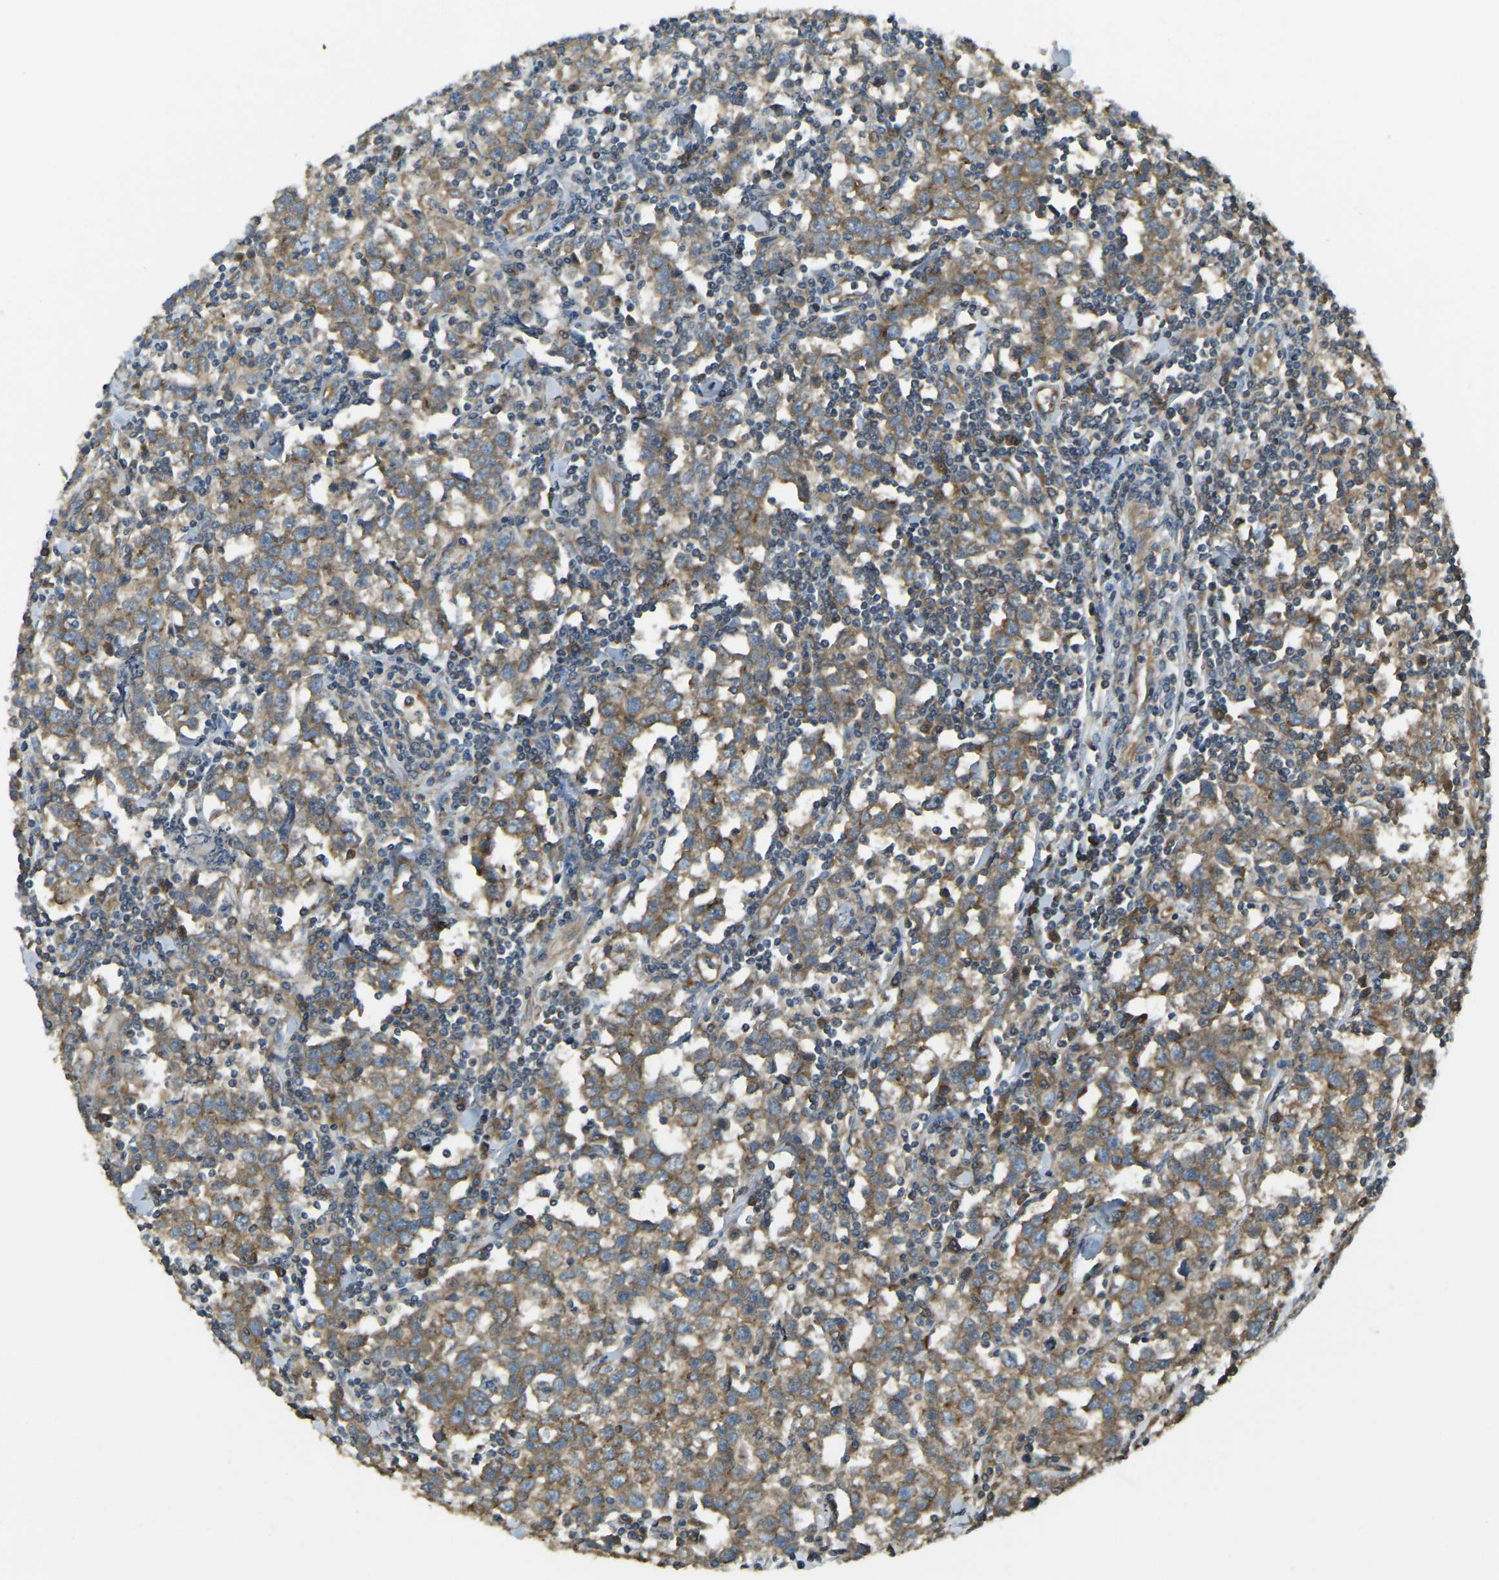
{"staining": {"intensity": "moderate", "quantity": ">75%", "location": "cytoplasmic/membranous"}, "tissue": "testis cancer", "cell_type": "Tumor cells", "image_type": "cancer", "snomed": [{"axis": "morphology", "description": "Seminoma, NOS"}, {"axis": "morphology", "description": "Carcinoma, Embryonal, NOS"}, {"axis": "topography", "description": "Testis"}], "caption": "Human testis cancer (seminoma) stained with a brown dye demonstrates moderate cytoplasmic/membranous positive expression in approximately >75% of tumor cells.", "gene": "AIMP1", "patient": {"sex": "male", "age": 36}}